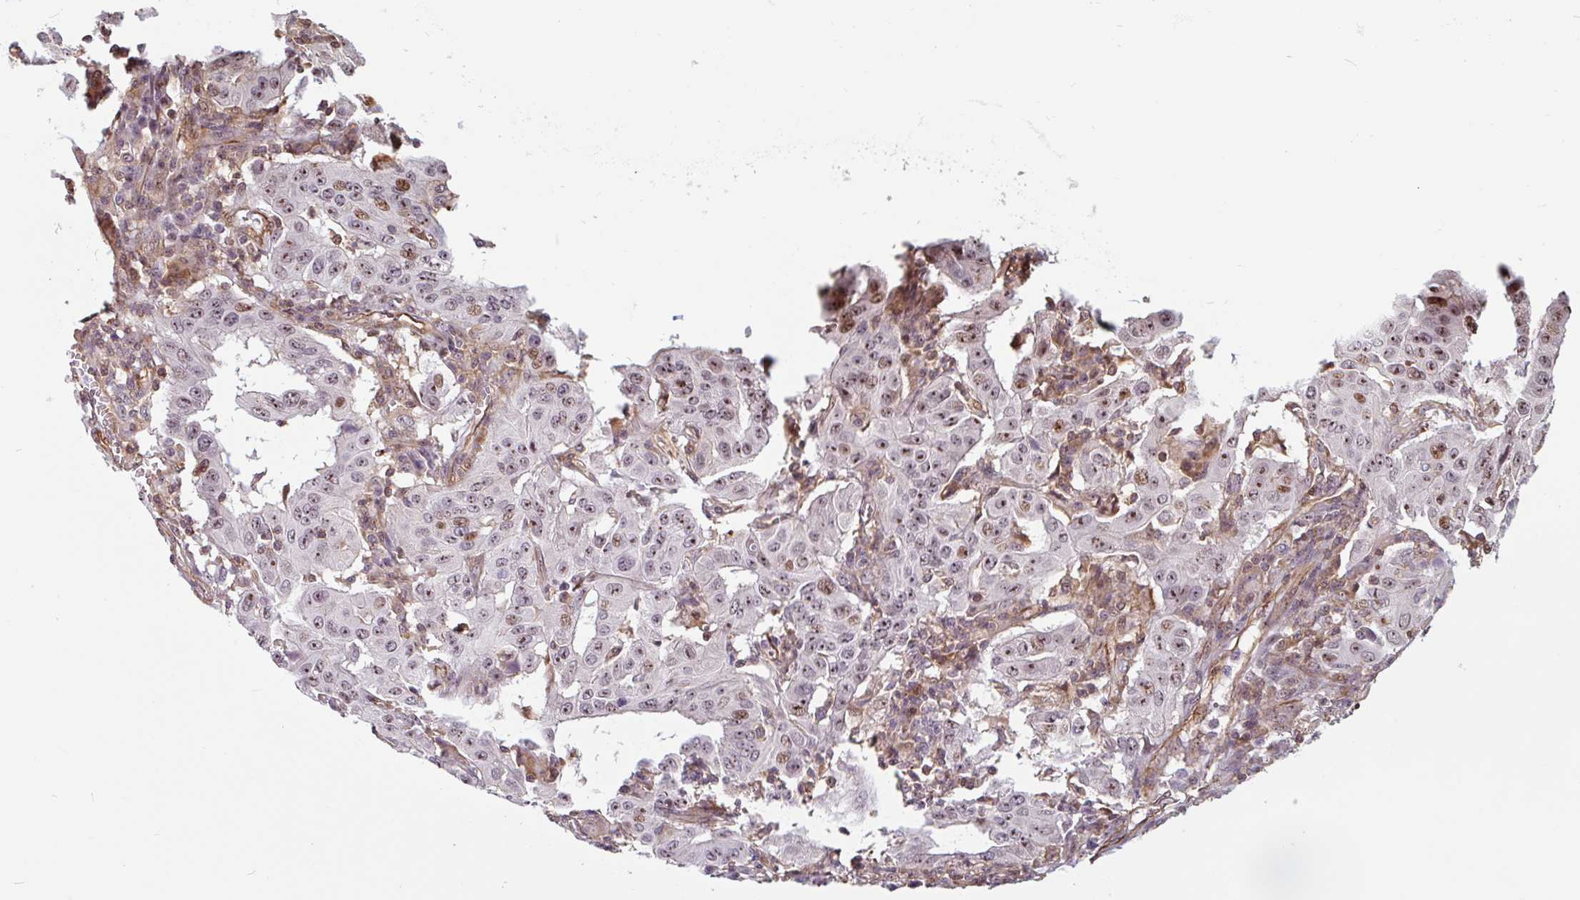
{"staining": {"intensity": "moderate", "quantity": ">75%", "location": "nuclear"}, "tissue": "pancreatic cancer", "cell_type": "Tumor cells", "image_type": "cancer", "snomed": [{"axis": "morphology", "description": "Adenocarcinoma, NOS"}, {"axis": "topography", "description": "Pancreas"}], "caption": "Immunohistochemical staining of pancreatic cancer (adenocarcinoma) exhibits medium levels of moderate nuclear staining in about >75% of tumor cells. (DAB (3,3'-diaminobenzidine) IHC, brown staining for protein, blue staining for nuclei).", "gene": "ZNF689", "patient": {"sex": "male", "age": 63}}